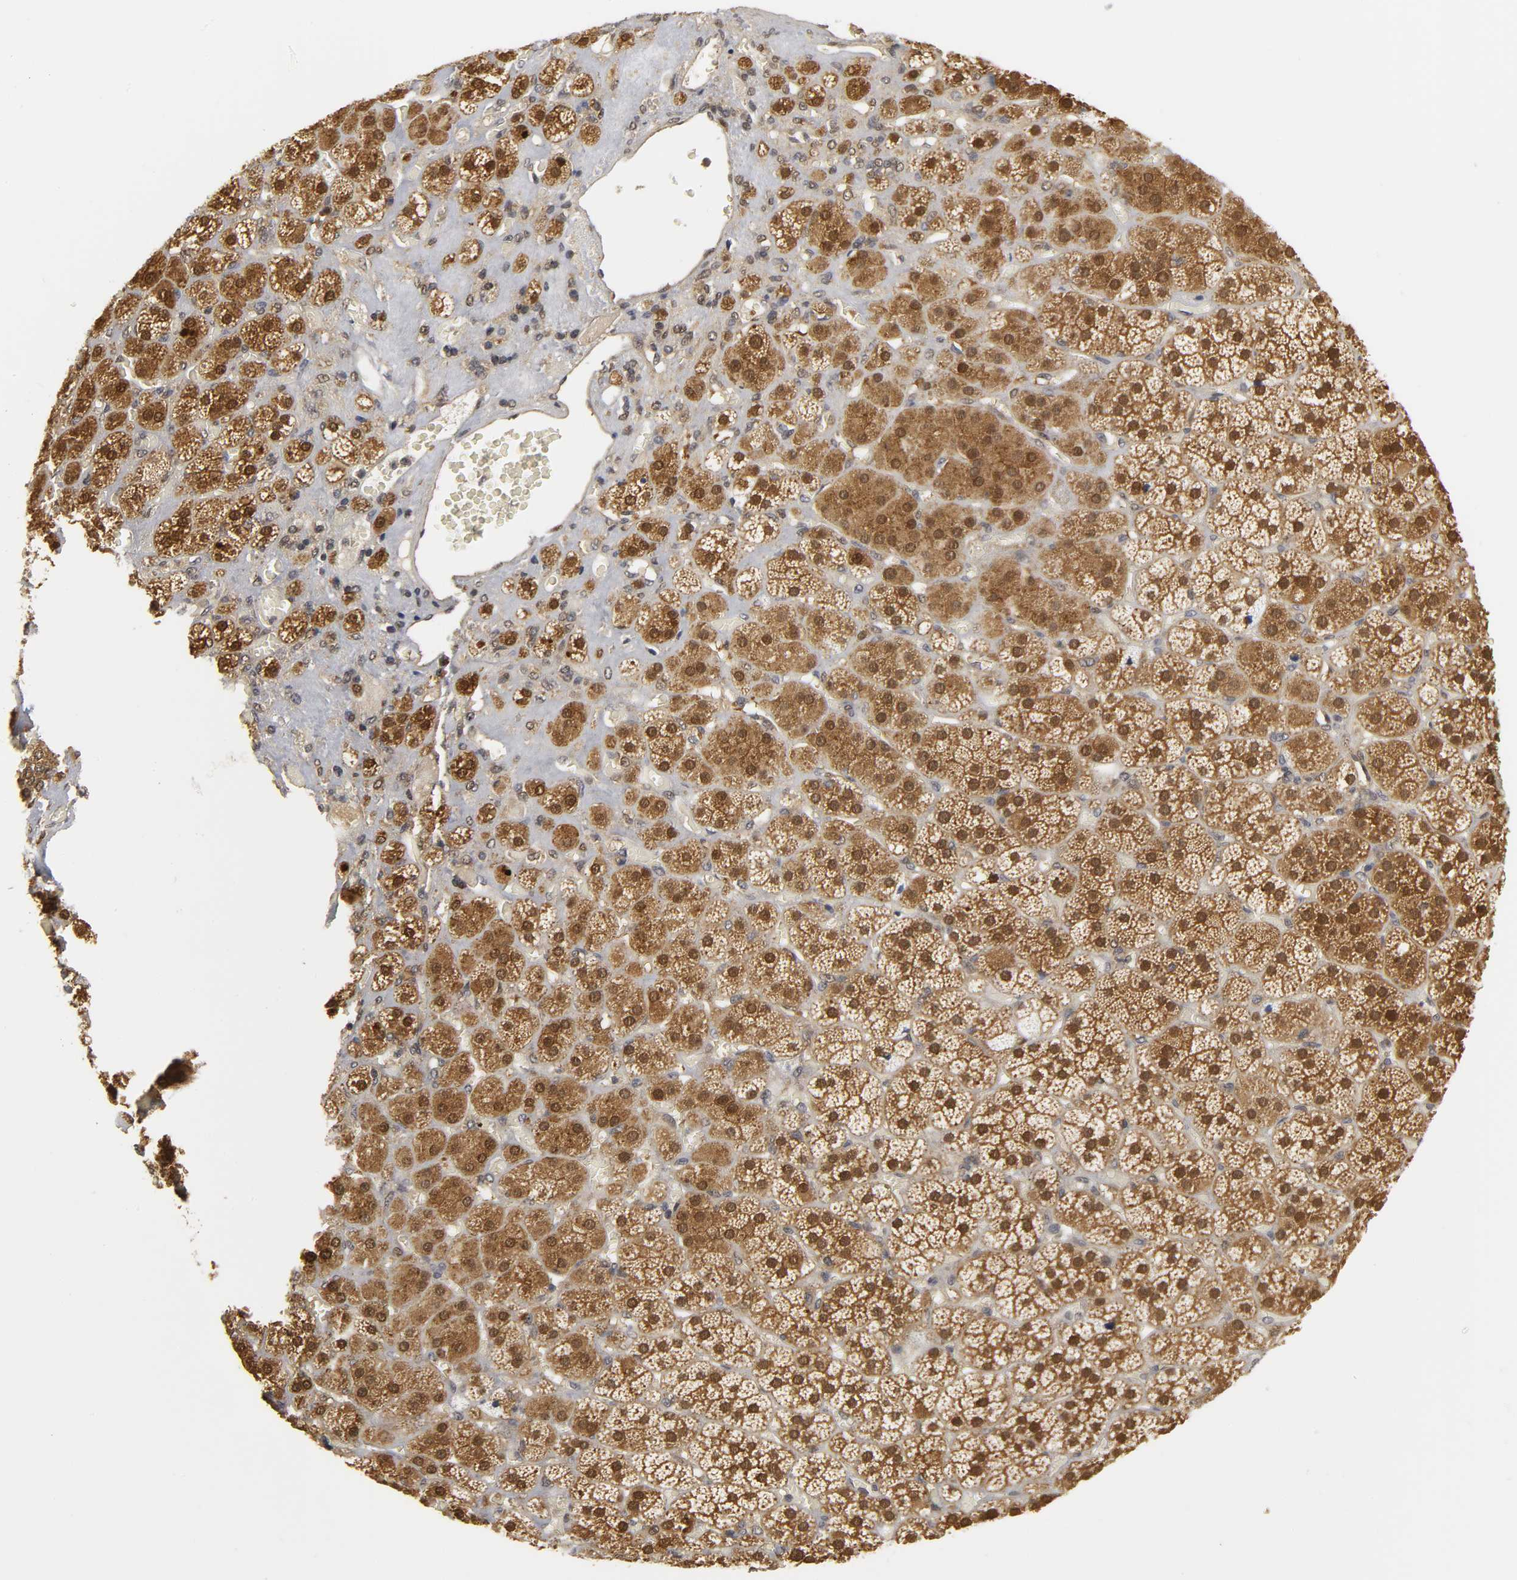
{"staining": {"intensity": "strong", "quantity": ">75%", "location": "cytoplasmic/membranous,nuclear"}, "tissue": "adrenal gland", "cell_type": "Glandular cells", "image_type": "normal", "snomed": [{"axis": "morphology", "description": "Normal tissue, NOS"}, {"axis": "topography", "description": "Adrenal gland"}], "caption": "Immunohistochemical staining of benign adrenal gland displays high levels of strong cytoplasmic/membranous,nuclear expression in about >75% of glandular cells.", "gene": "PARK7", "patient": {"sex": "female", "age": 71}}